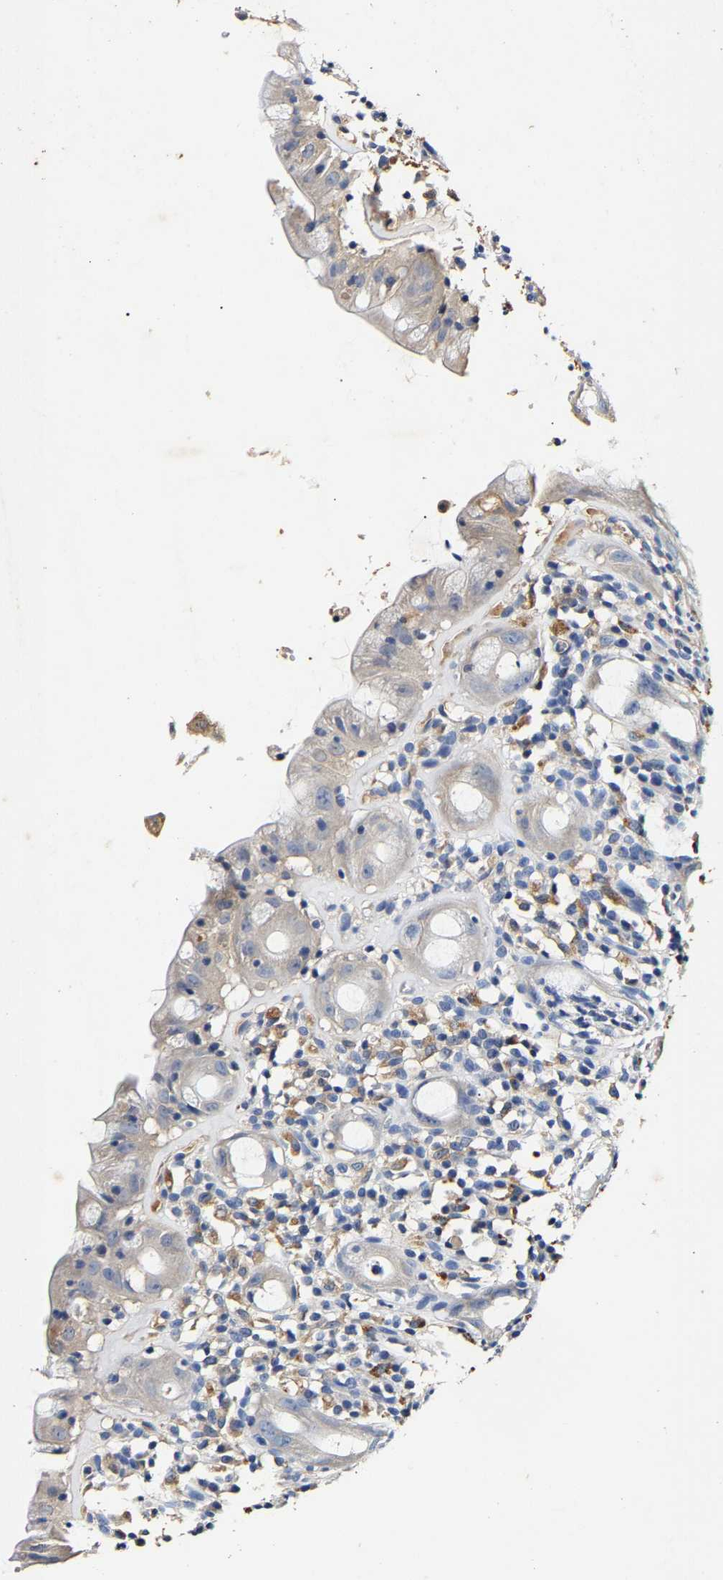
{"staining": {"intensity": "negative", "quantity": "none", "location": "none"}, "tissue": "rectum", "cell_type": "Glandular cells", "image_type": "normal", "snomed": [{"axis": "morphology", "description": "Normal tissue, NOS"}, {"axis": "topography", "description": "Rectum"}], "caption": "Immunohistochemical staining of benign human rectum demonstrates no significant positivity in glandular cells. (DAB immunohistochemistry (IHC) with hematoxylin counter stain).", "gene": "SLCO2B1", "patient": {"sex": "male", "age": 44}}